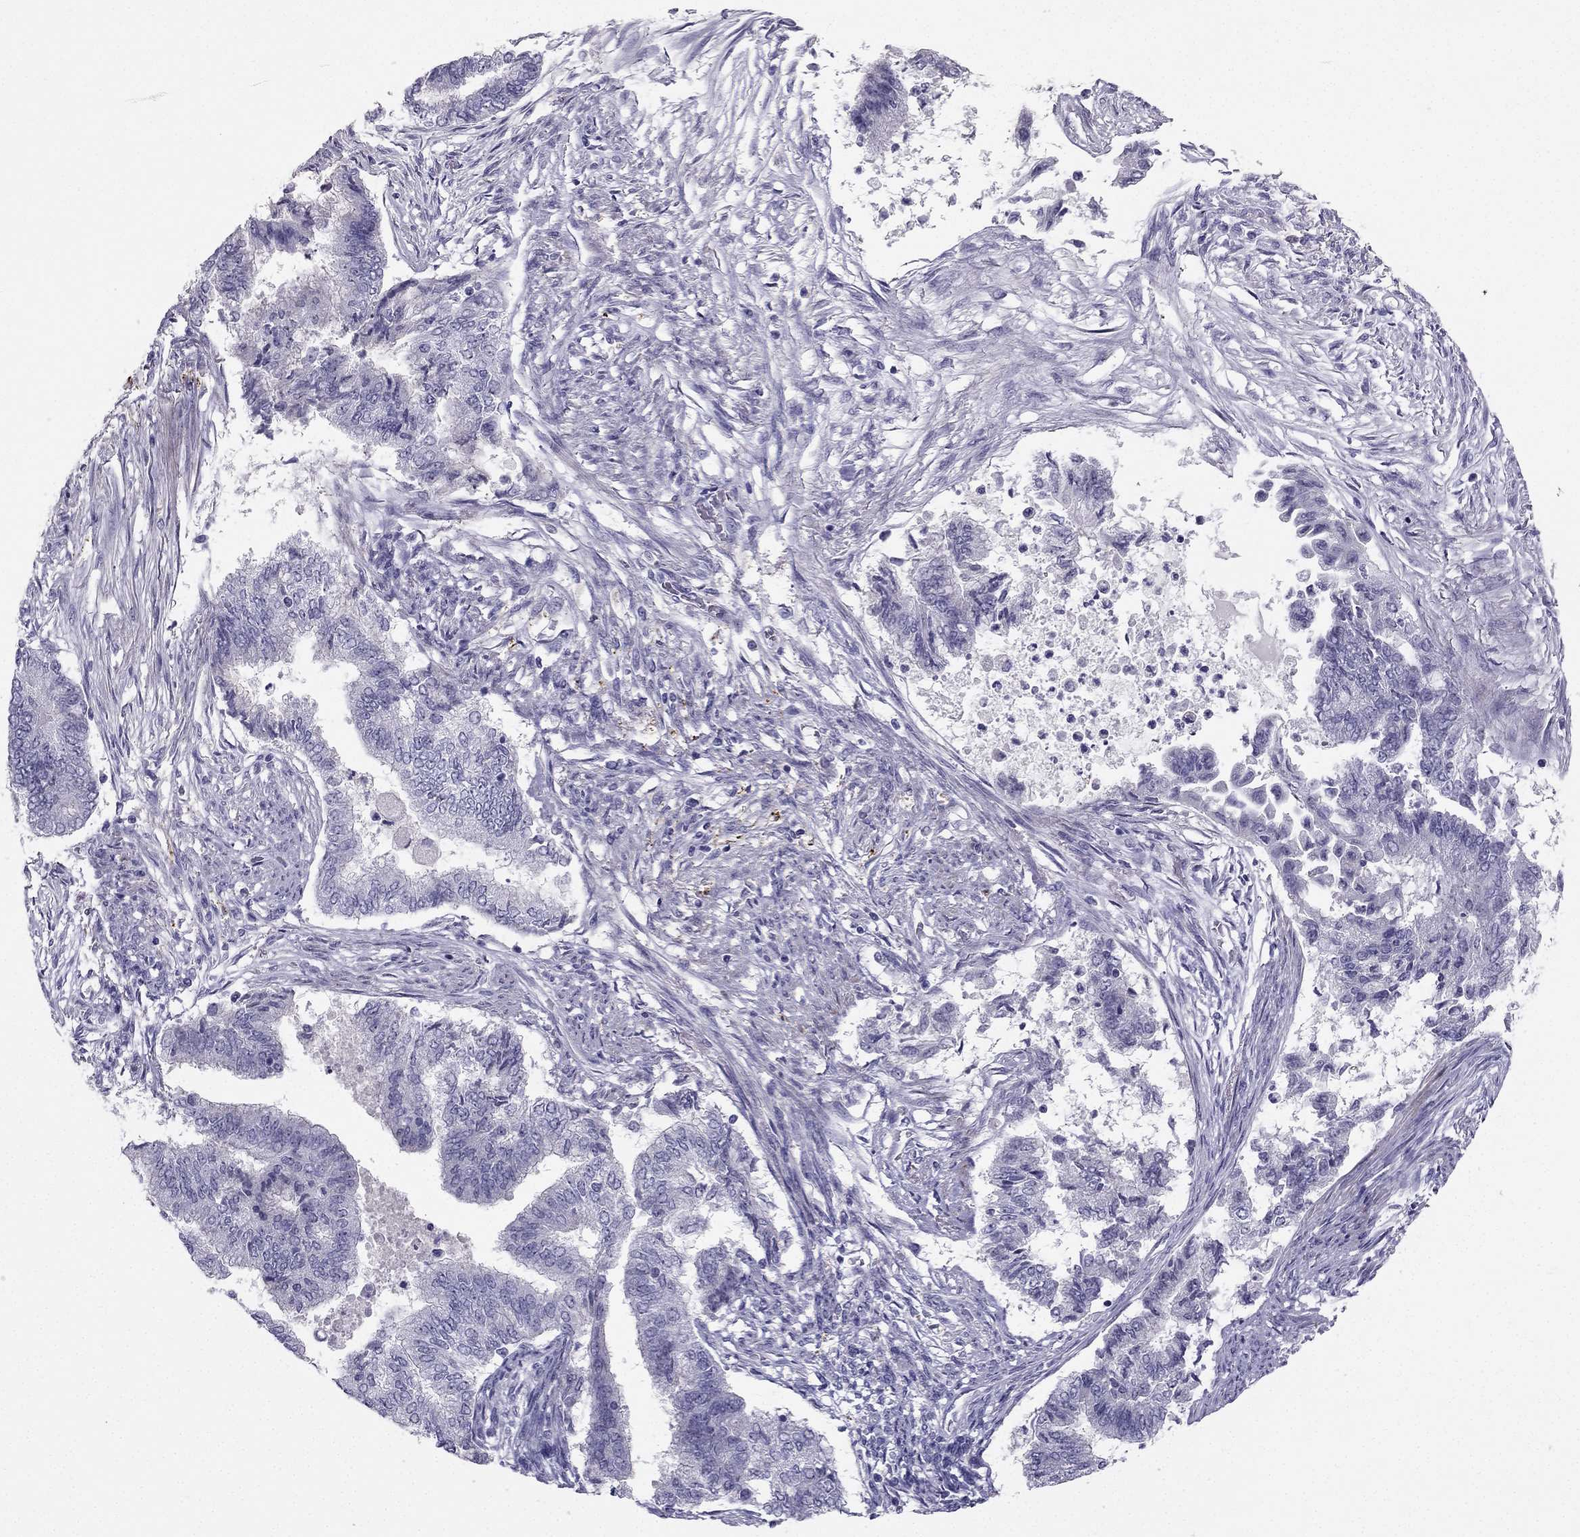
{"staining": {"intensity": "negative", "quantity": "none", "location": "none"}, "tissue": "endometrial cancer", "cell_type": "Tumor cells", "image_type": "cancer", "snomed": [{"axis": "morphology", "description": "Adenocarcinoma, NOS"}, {"axis": "topography", "description": "Endometrium"}], "caption": "Immunohistochemical staining of human adenocarcinoma (endometrial) shows no significant positivity in tumor cells.", "gene": "LMTK3", "patient": {"sex": "female", "age": 65}}